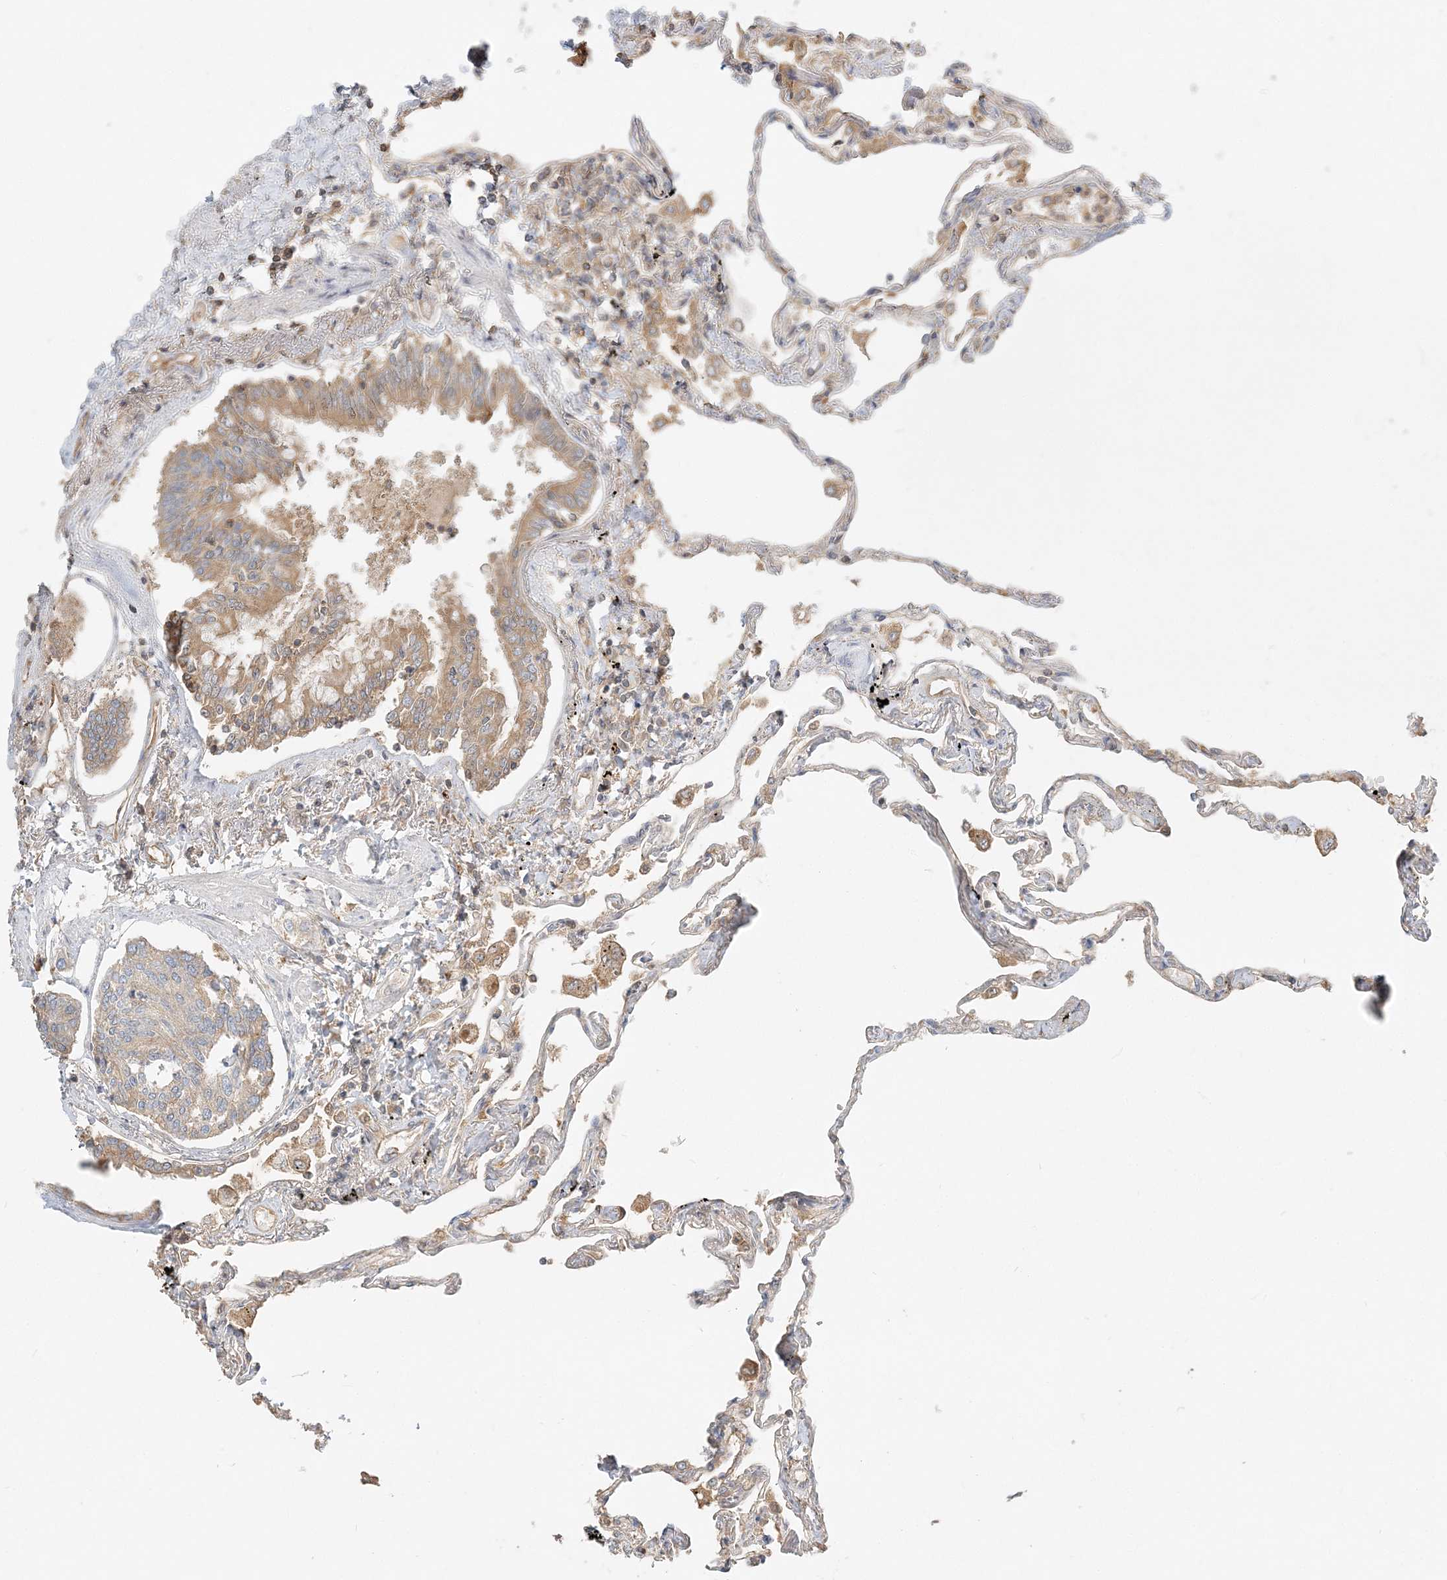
{"staining": {"intensity": "weak", "quantity": "<25%", "location": "cytoplasmic/membranous"}, "tissue": "lung", "cell_type": "Alveolar cells", "image_type": "normal", "snomed": [{"axis": "morphology", "description": "Normal tissue, NOS"}, {"axis": "topography", "description": "Lung"}], "caption": "High power microscopy micrograph of an IHC photomicrograph of benign lung, revealing no significant expression in alveolar cells. (DAB (3,3'-diaminobenzidine) IHC, high magnification).", "gene": "AP1AR", "patient": {"sex": "female", "age": 67}}